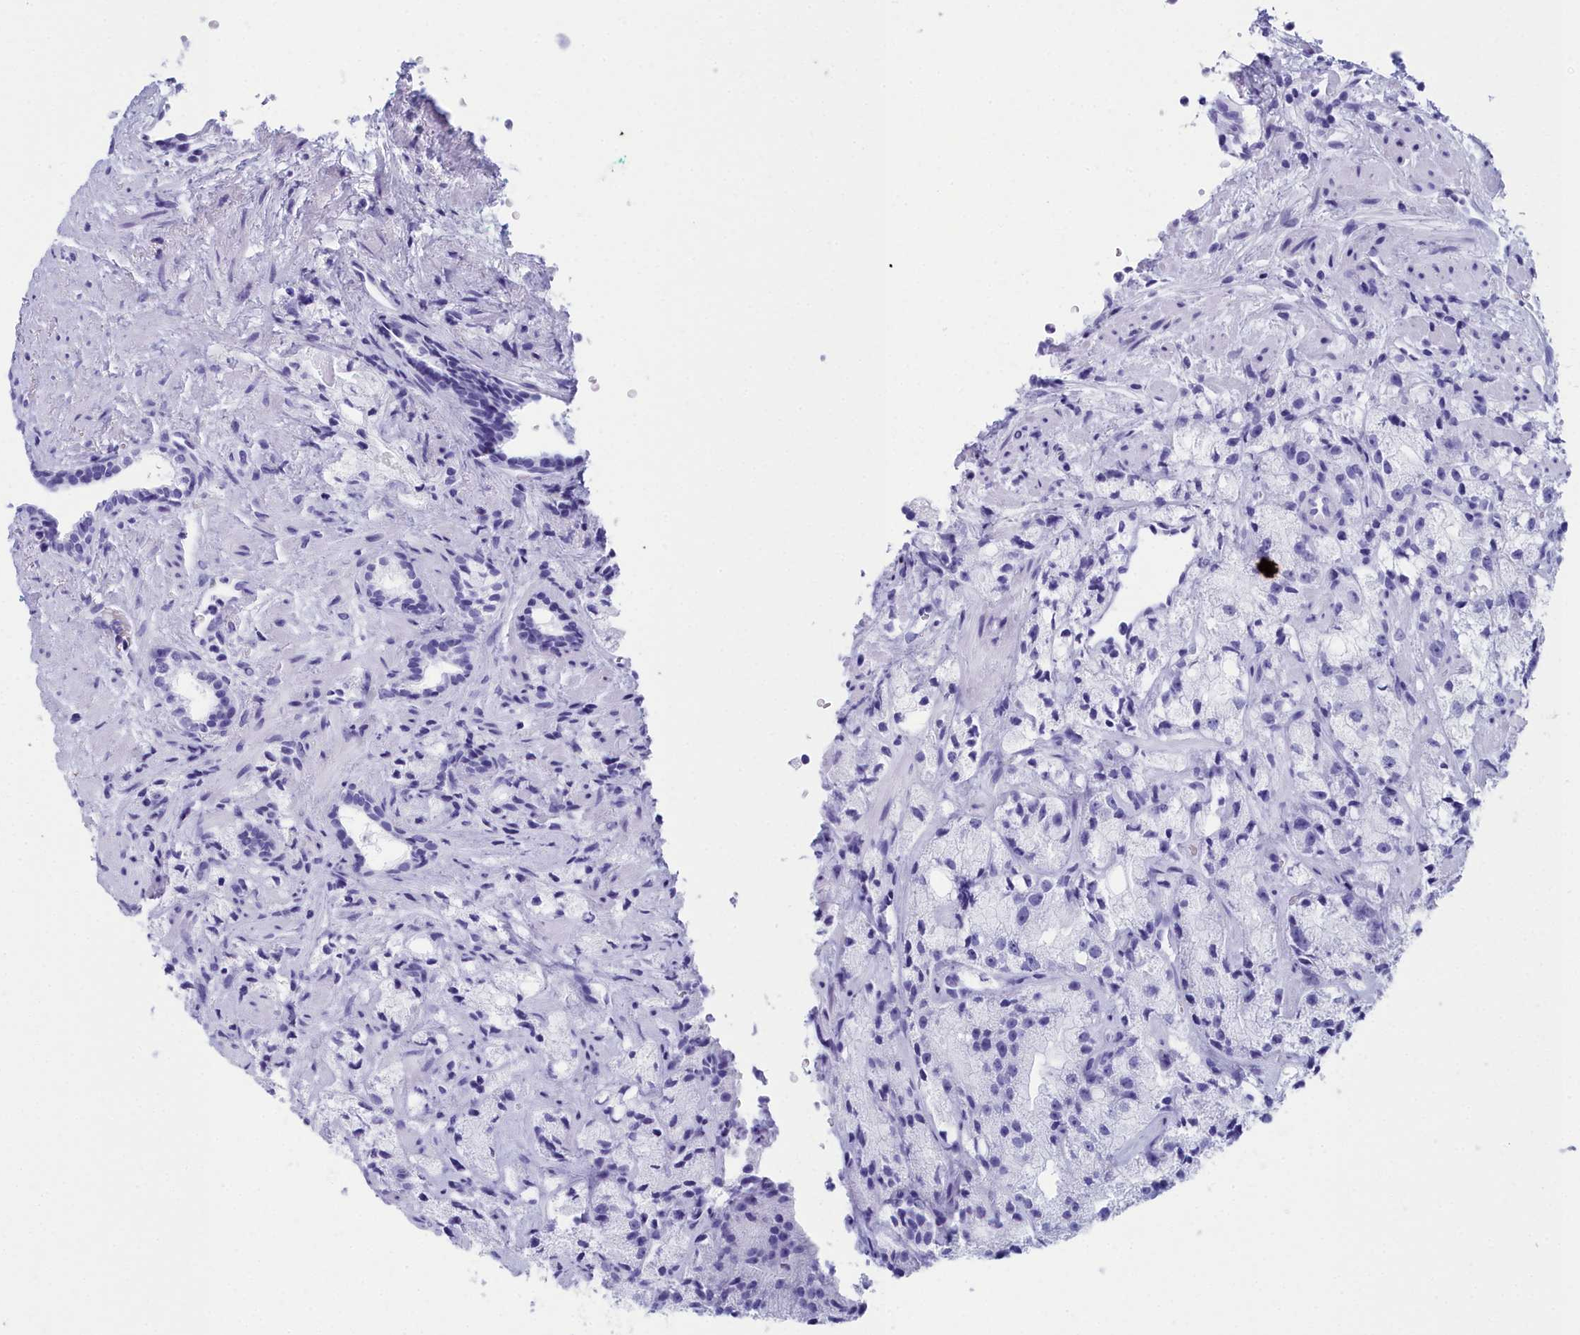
{"staining": {"intensity": "negative", "quantity": "none", "location": "none"}, "tissue": "prostate cancer", "cell_type": "Tumor cells", "image_type": "cancer", "snomed": [{"axis": "morphology", "description": "Adenocarcinoma, High grade"}, {"axis": "topography", "description": "Prostate"}], "caption": "Histopathology image shows no significant protein staining in tumor cells of prostate adenocarcinoma (high-grade). Brightfield microscopy of IHC stained with DAB (3,3'-diaminobenzidine) (brown) and hematoxylin (blue), captured at high magnification.", "gene": "CCDC97", "patient": {"sex": "male", "age": 64}}